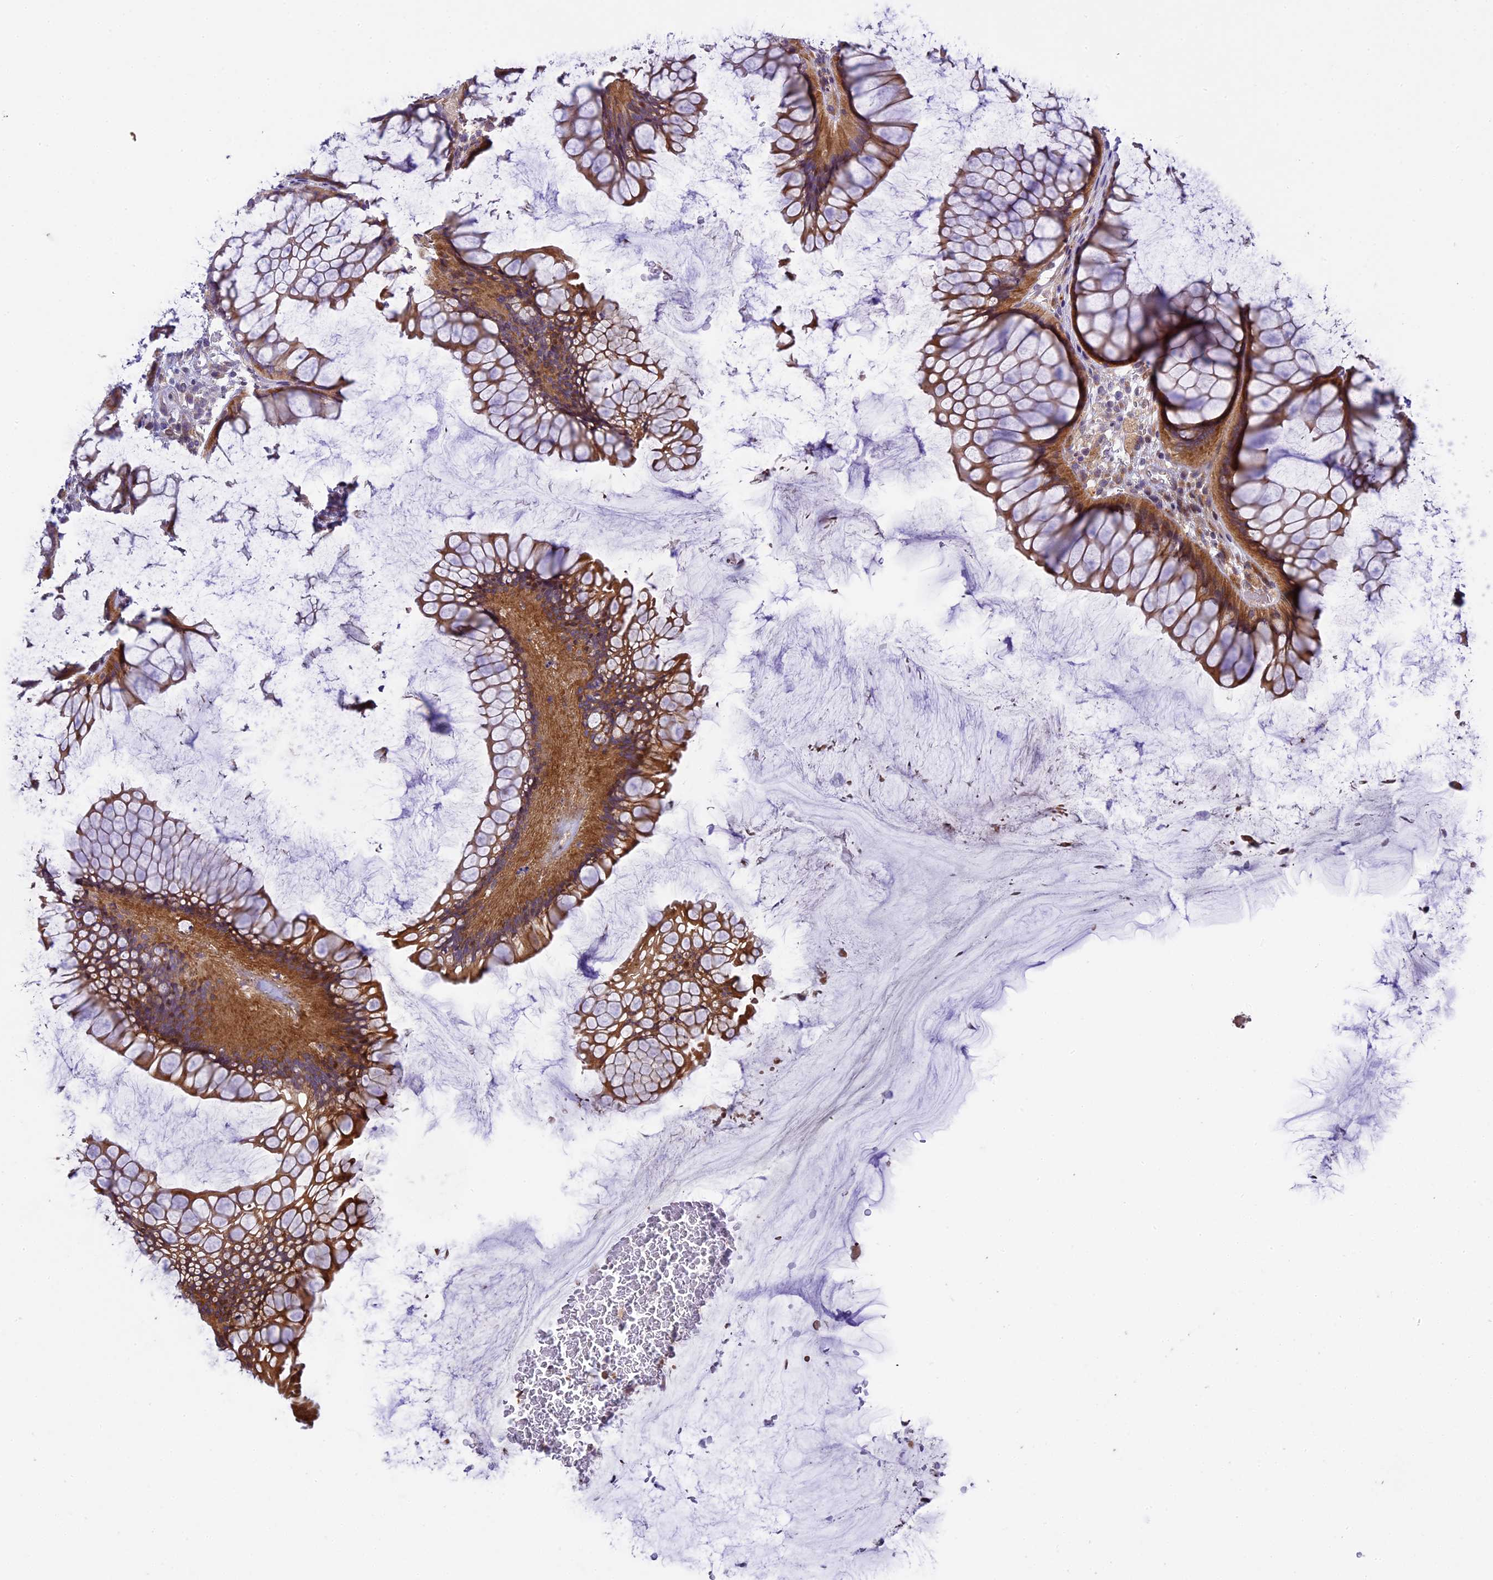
{"staining": {"intensity": "weak", "quantity": ">75%", "location": "cytoplasmic/membranous"}, "tissue": "colon", "cell_type": "Endothelial cells", "image_type": "normal", "snomed": [{"axis": "morphology", "description": "Normal tissue, NOS"}, {"axis": "topography", "description": "Colon"}], "caption": "Immunohistochemical staining of benign human colon demonstrates weak cytoplasmic/membranous protein staining in approximately >75% of endothelial cells. The staining was performed using DAB (3,3'-diaminobenzidine) to visualize the protein expression in brown, while the nuclei were stained in blue with hematoxylin (Magnification: 20x).", "gene": "SPIRE1", "patient": {"sex": "female", "age": 82}}